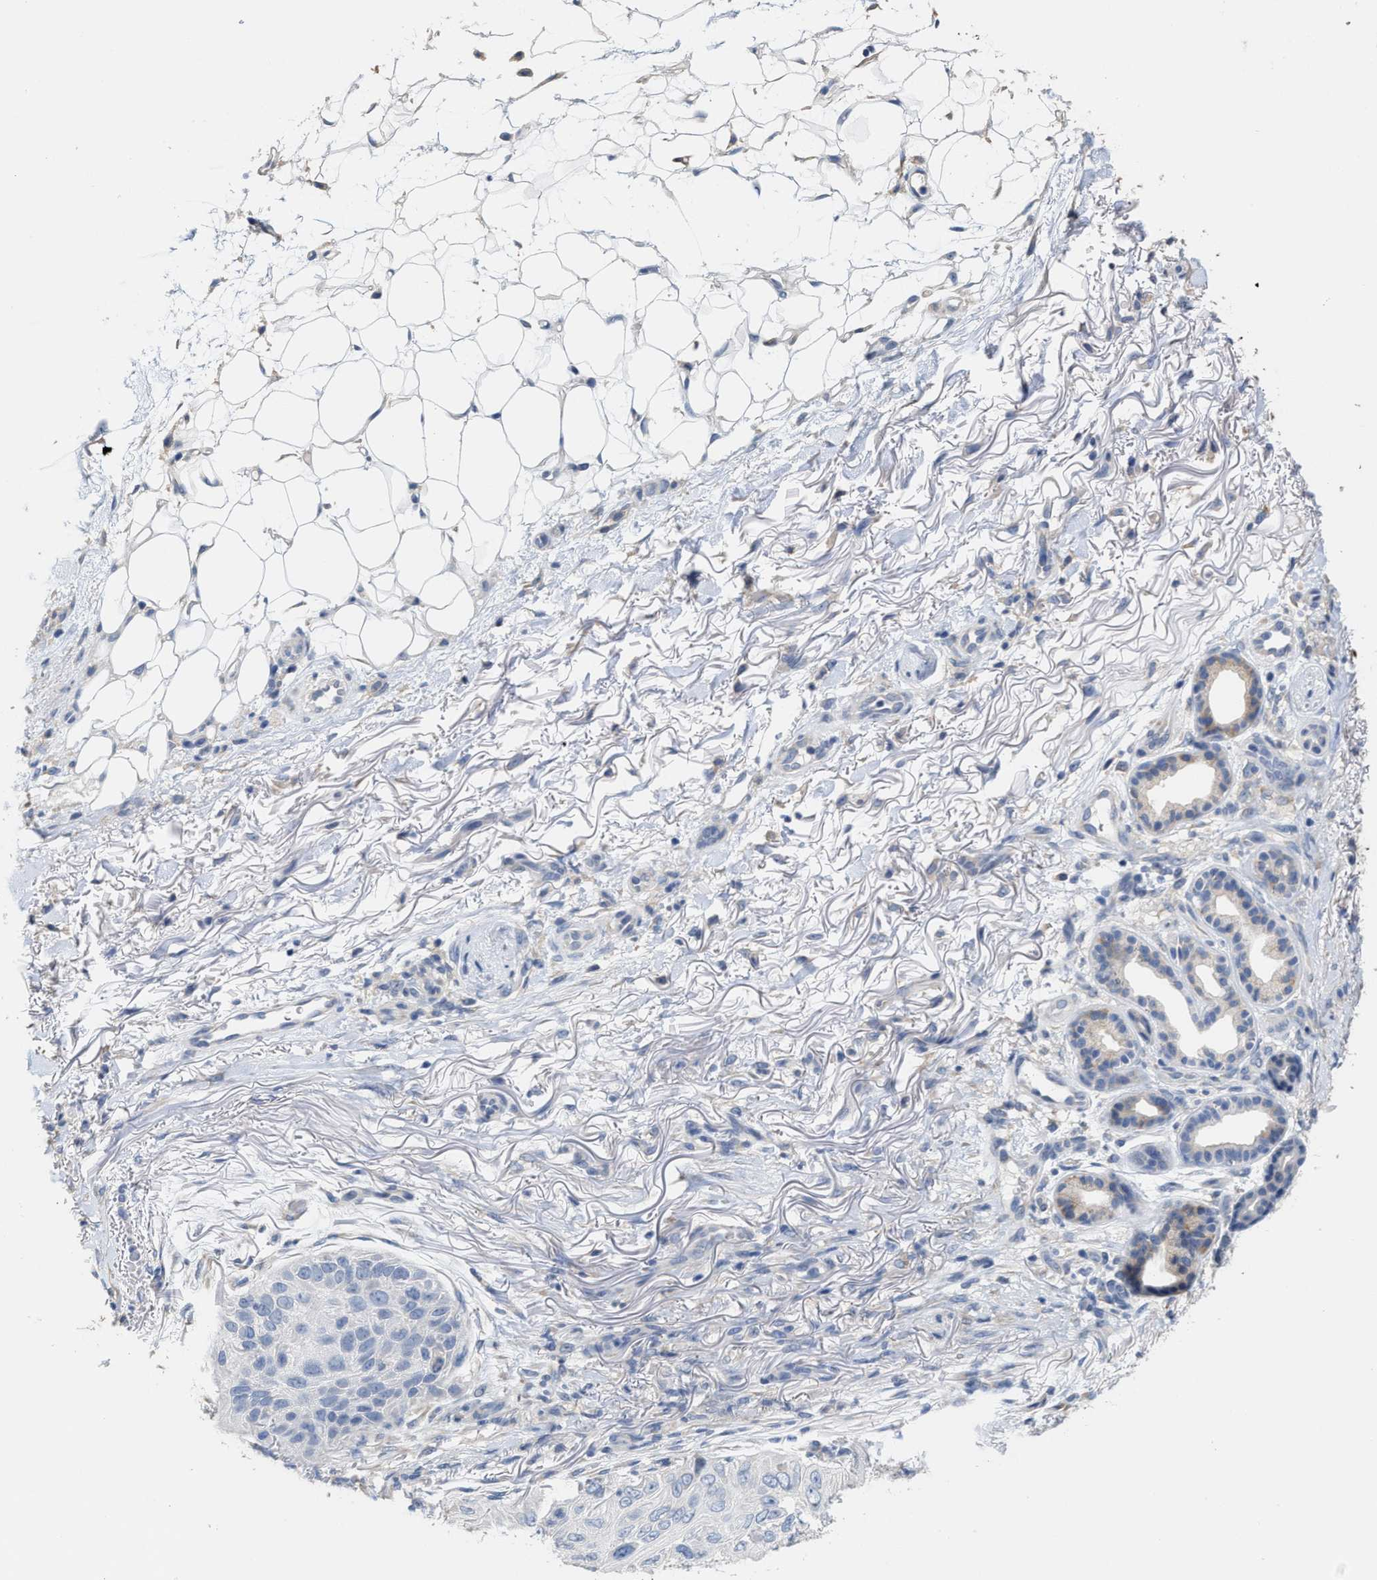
{"staining": {"intensity": "negative", "quantity": "none", "location": "none"}, "tissue": "skin cancer", "cell_type": "Tumor cells", "image_type": "cancer", "snomed": [{"axis": "morphology", "description": "Squamous cell carcinoma, NOS"}, {"axis": "topography", "description": "Skin"}], "caption": "The immunohistochemistry (IHC) micrograph has no significant staining in tumor cells of skin cancer tissue.", "gene": "RYR2", "patient": {"sex": "female", "age": 77}}